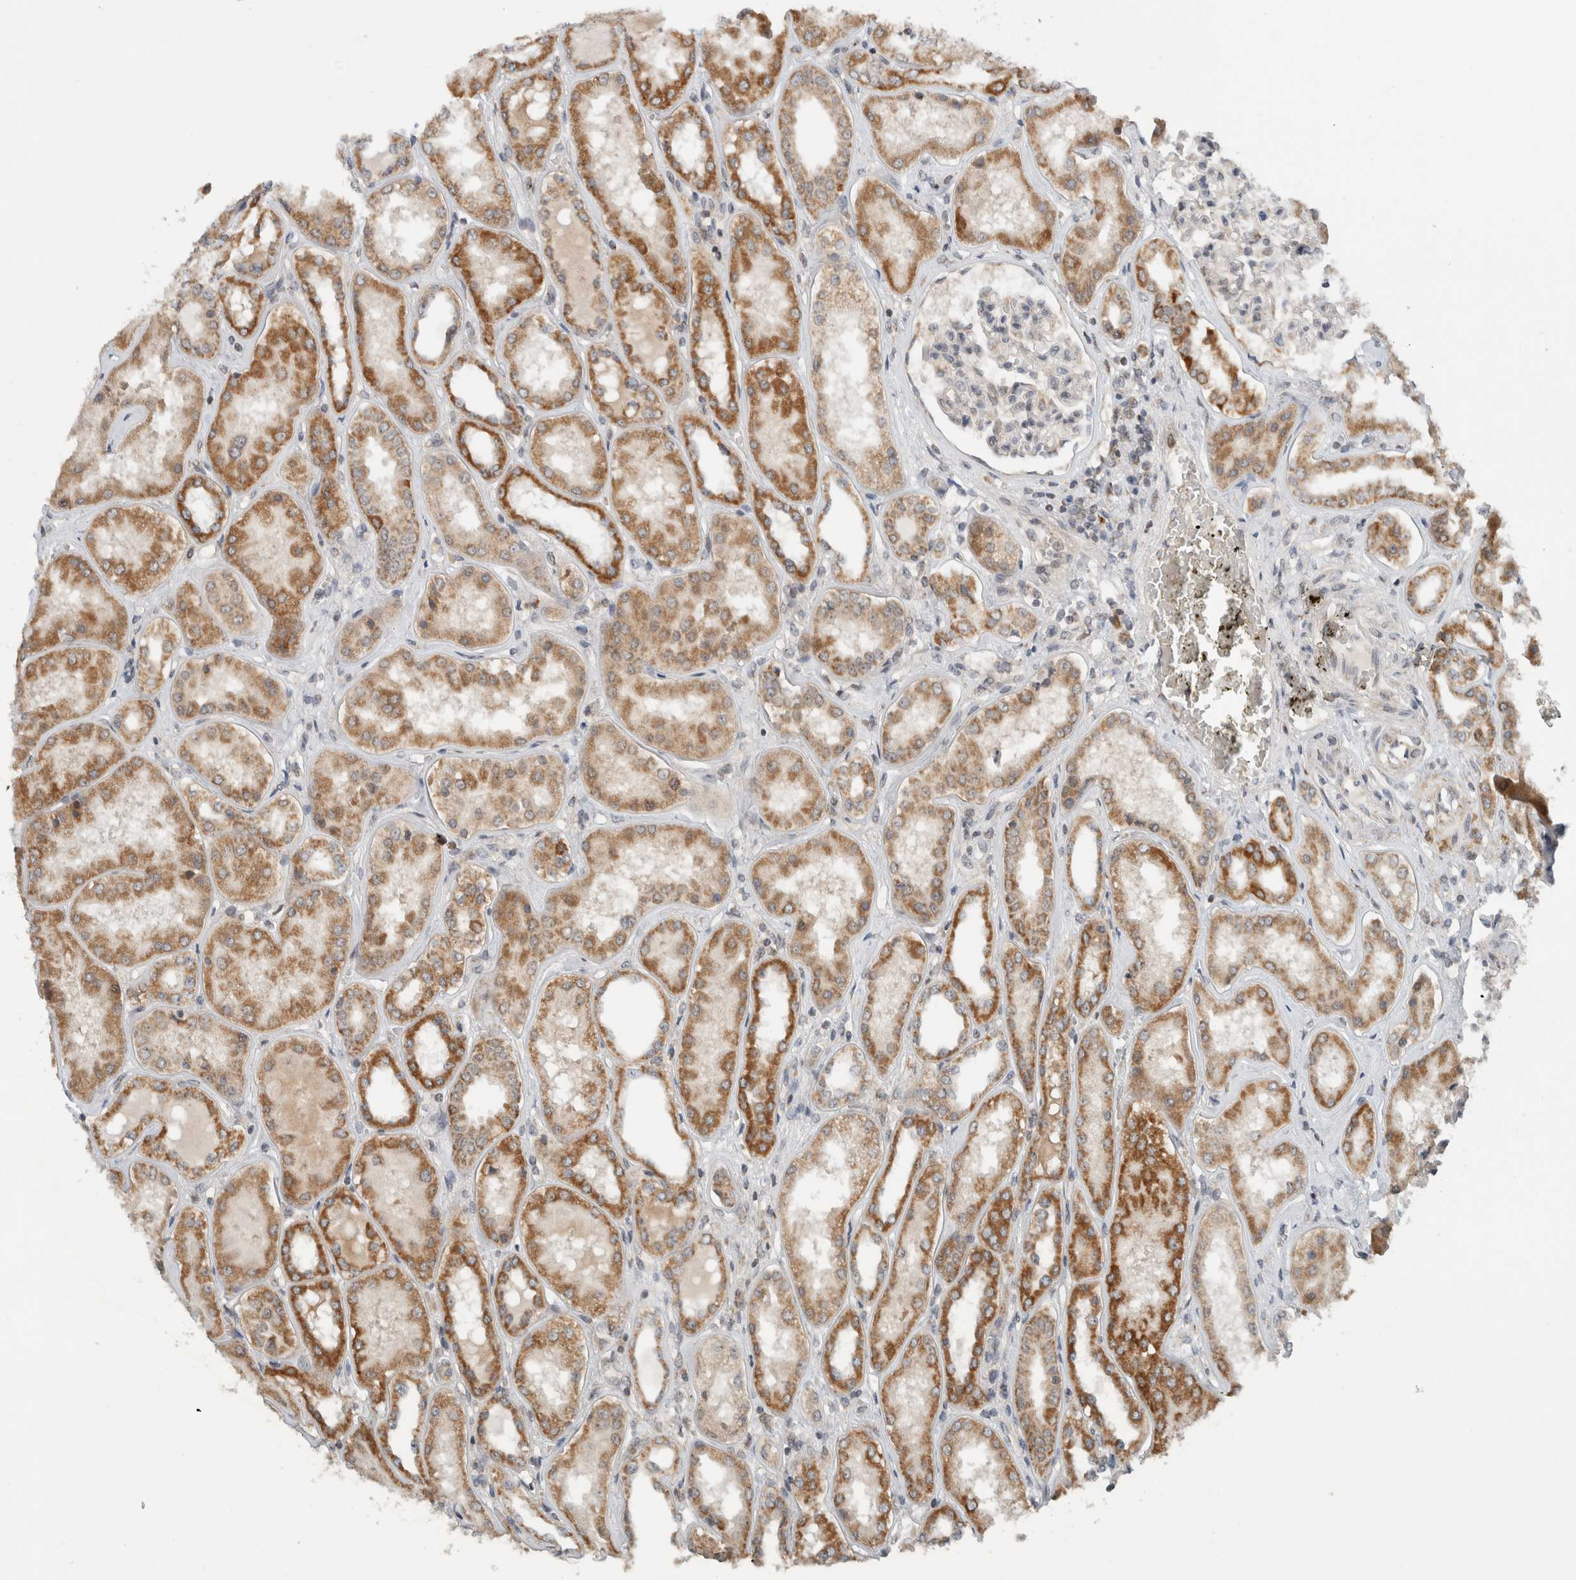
{"staining": {"intensity": "negative", "quantity": "none", "location": "none"}, "tissue": "kidney", "cell_type": "Cells in glomeruli", "image_type": "normal", "snomed": [{"axis": "morphology", "description": "Normal tissue, NOS"}, {"axis": "topography", "description": "Kidney"}], "caption": "Micrograph shows no significant protein expression in cells in glomeruli of benign kidney. The staining was performed using DAB (3,3'-diaminobenzidine) to visualize the protein expression in brown, while the nuclei were stained in blue with hematoxylin (Magnification: 20x).", "gene": "CMC2", "patient": {"sex": "female", "age": 56}}